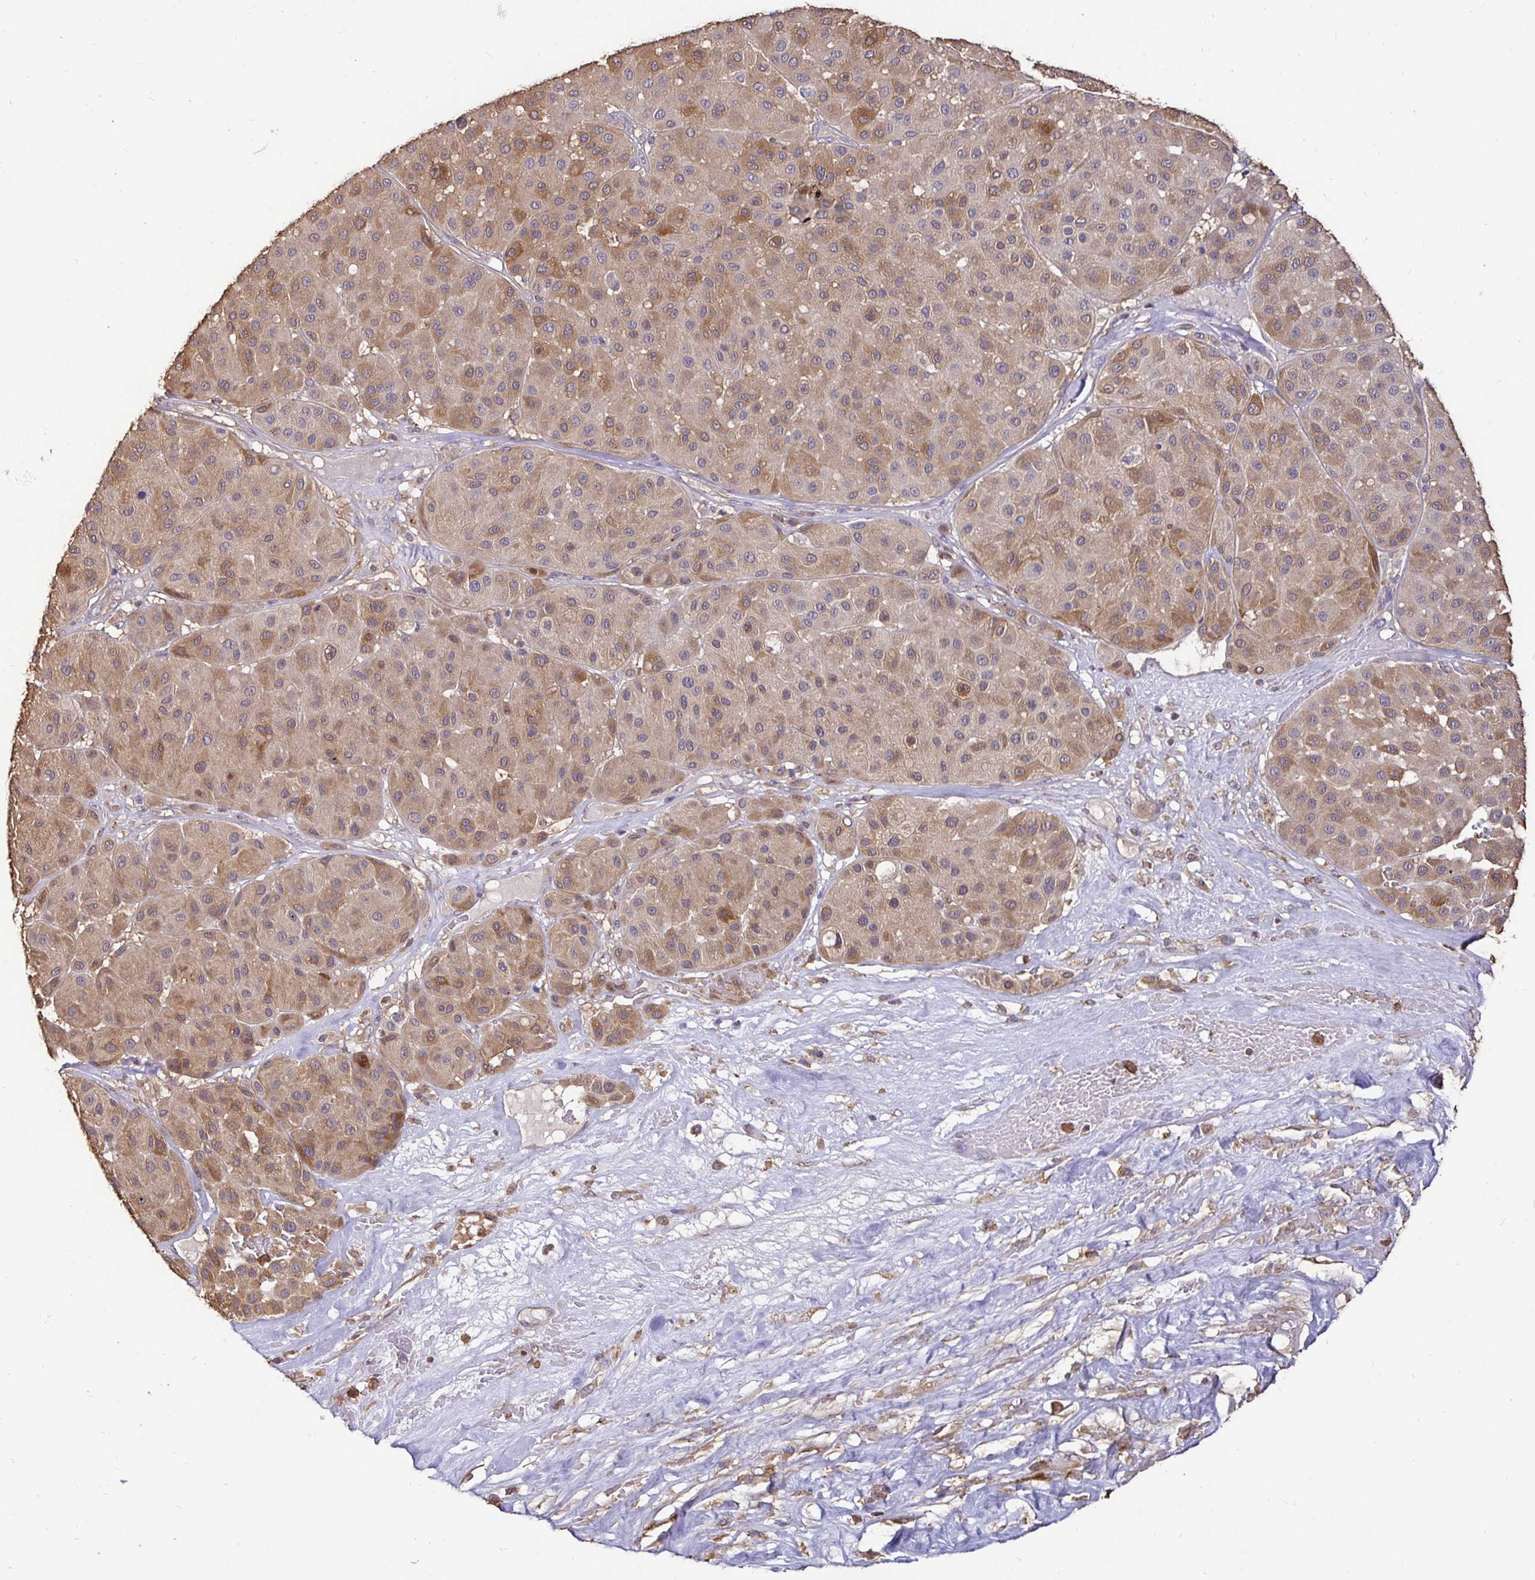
{"staining": {"intensity": "weak", "quantity": ">75%", "location": "cytoplasmic/membranous"}, "tissue": "melanoma", "cell_type": "Tumor cells", "image_type": "cancer", "snomed": [{"axis": "morphology", "description": "Malignant melanoma, Metastatic site"}, {"axis": "topography", "description": "Smooth muscle"}], "caption": "An IHC histopathology image of tumor tissue is shown. Protein staining in brown highlights weak cytoplasmic/membranous positivity in melanoma within tumor cells. (IHC, brightfield microscopy, high magnification).", "gene": "MAPK8IP3", "patient": {"sex": "male", "age": 41}}